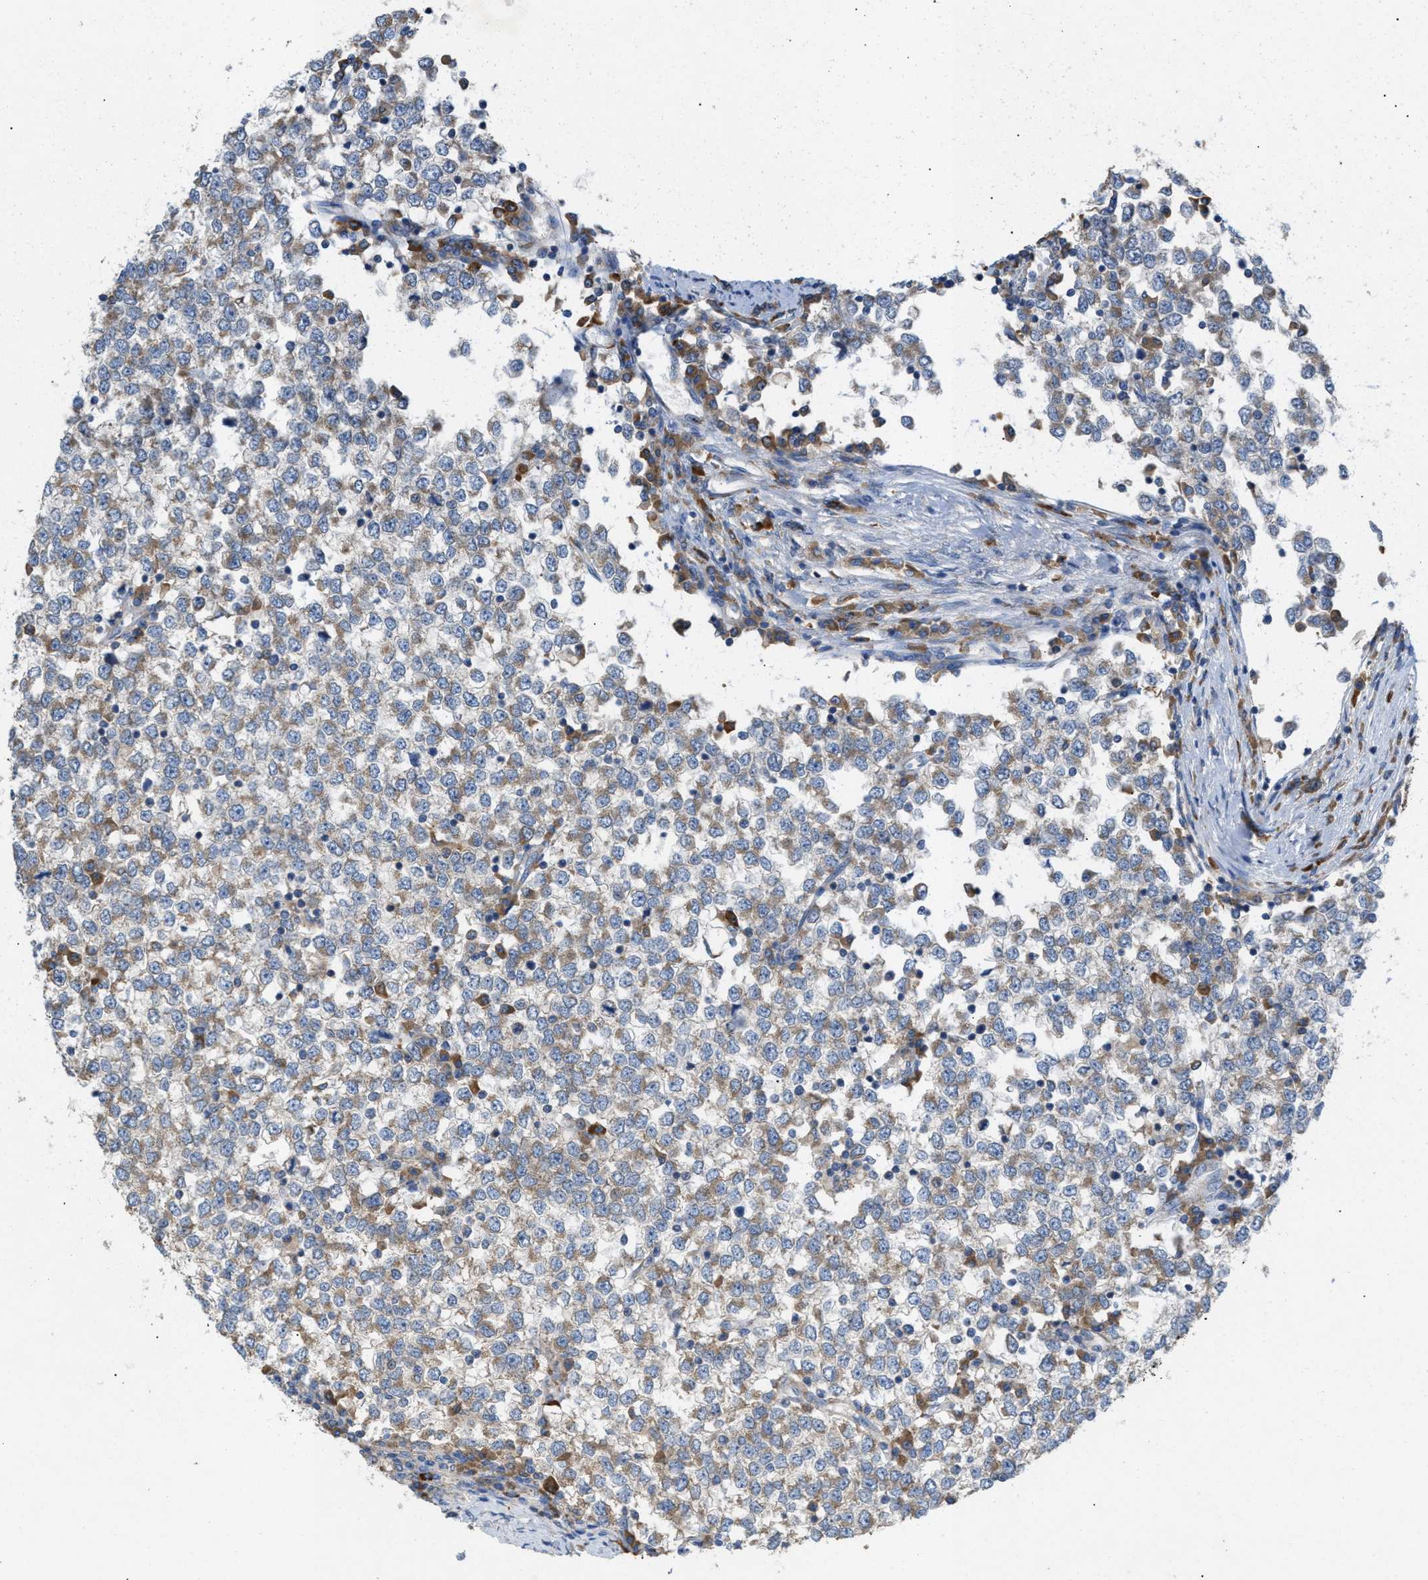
{"staining": {"intensity": "weak", "quantity": "25%-75%", "location": "cytoplasmic/membranous"}, "tissue": "testis cancer", "cell_type": "Tumor cells", "image_type": "cancer", "snomed": [{"axis": "morphology", "description": "Seminoma, NOS"}, {"axis": "topography", "description": "Testis"}], "caption": "This micrograph demonstrates IHC staining of human testis cancer, with low weak cytoplasmic/membranous staining in approximately 25%-75% of tumor cells.", "gene": "DYNC2I1", "patient": {"sex": "male", "age": 65}}